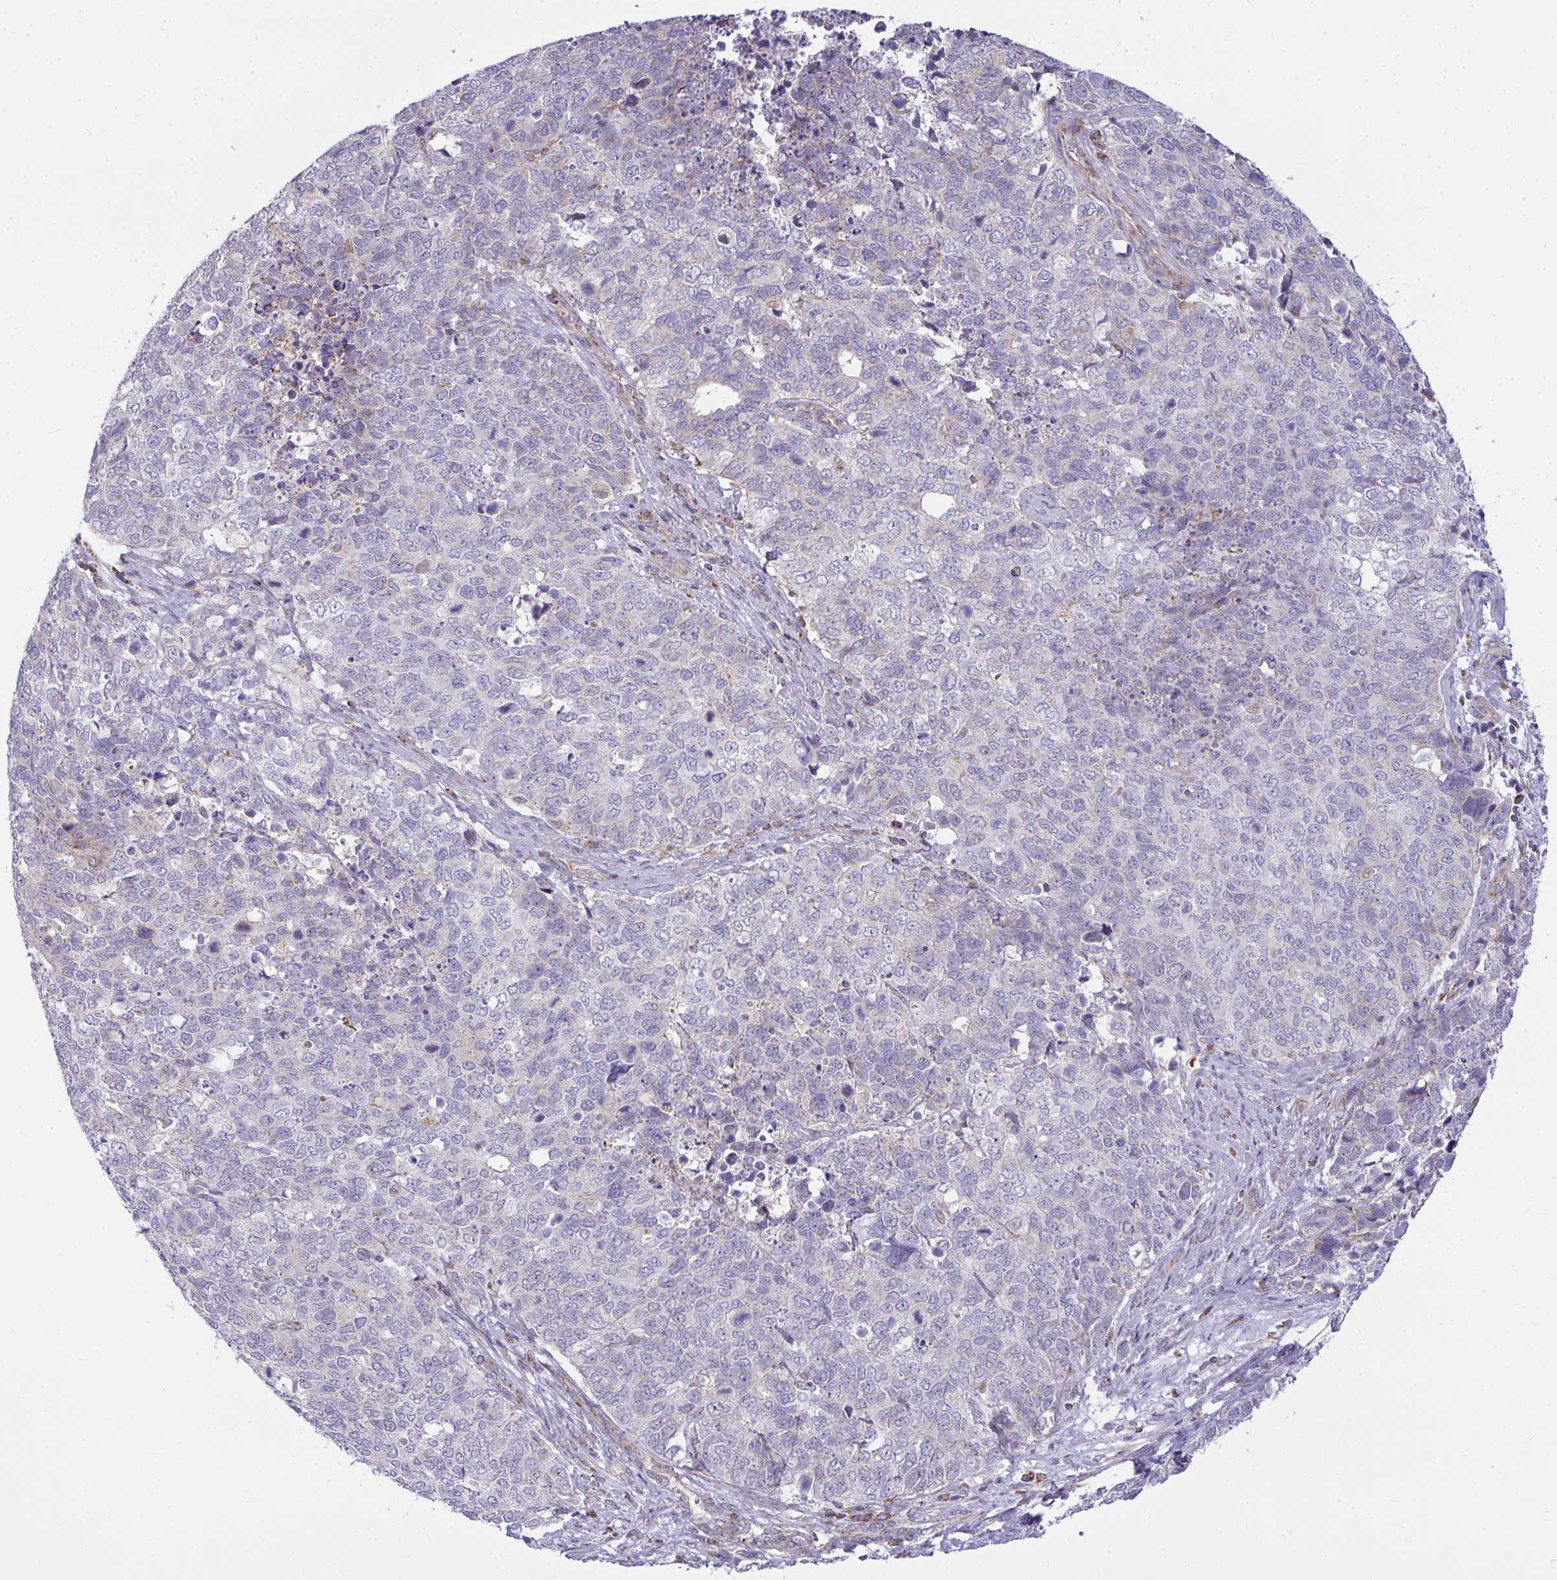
{"staining": {"intensity": "negative", "quantity": "none", "location": "none"}, "tissue": "cervical cancer", "cell_type": "Tumor cells", "image_type": "cancer", "snomed": [{"axis": "morphology", "description": "Adenocarcinoma, NOS"}, {"axis": "topography", "description": "Cervix"}], "caption": "A photomicrograph of human cervical cancer is negative for staining in tumor cells.", "gene": "SRRM4", "patient": {"sex": "female", "age": 63}}